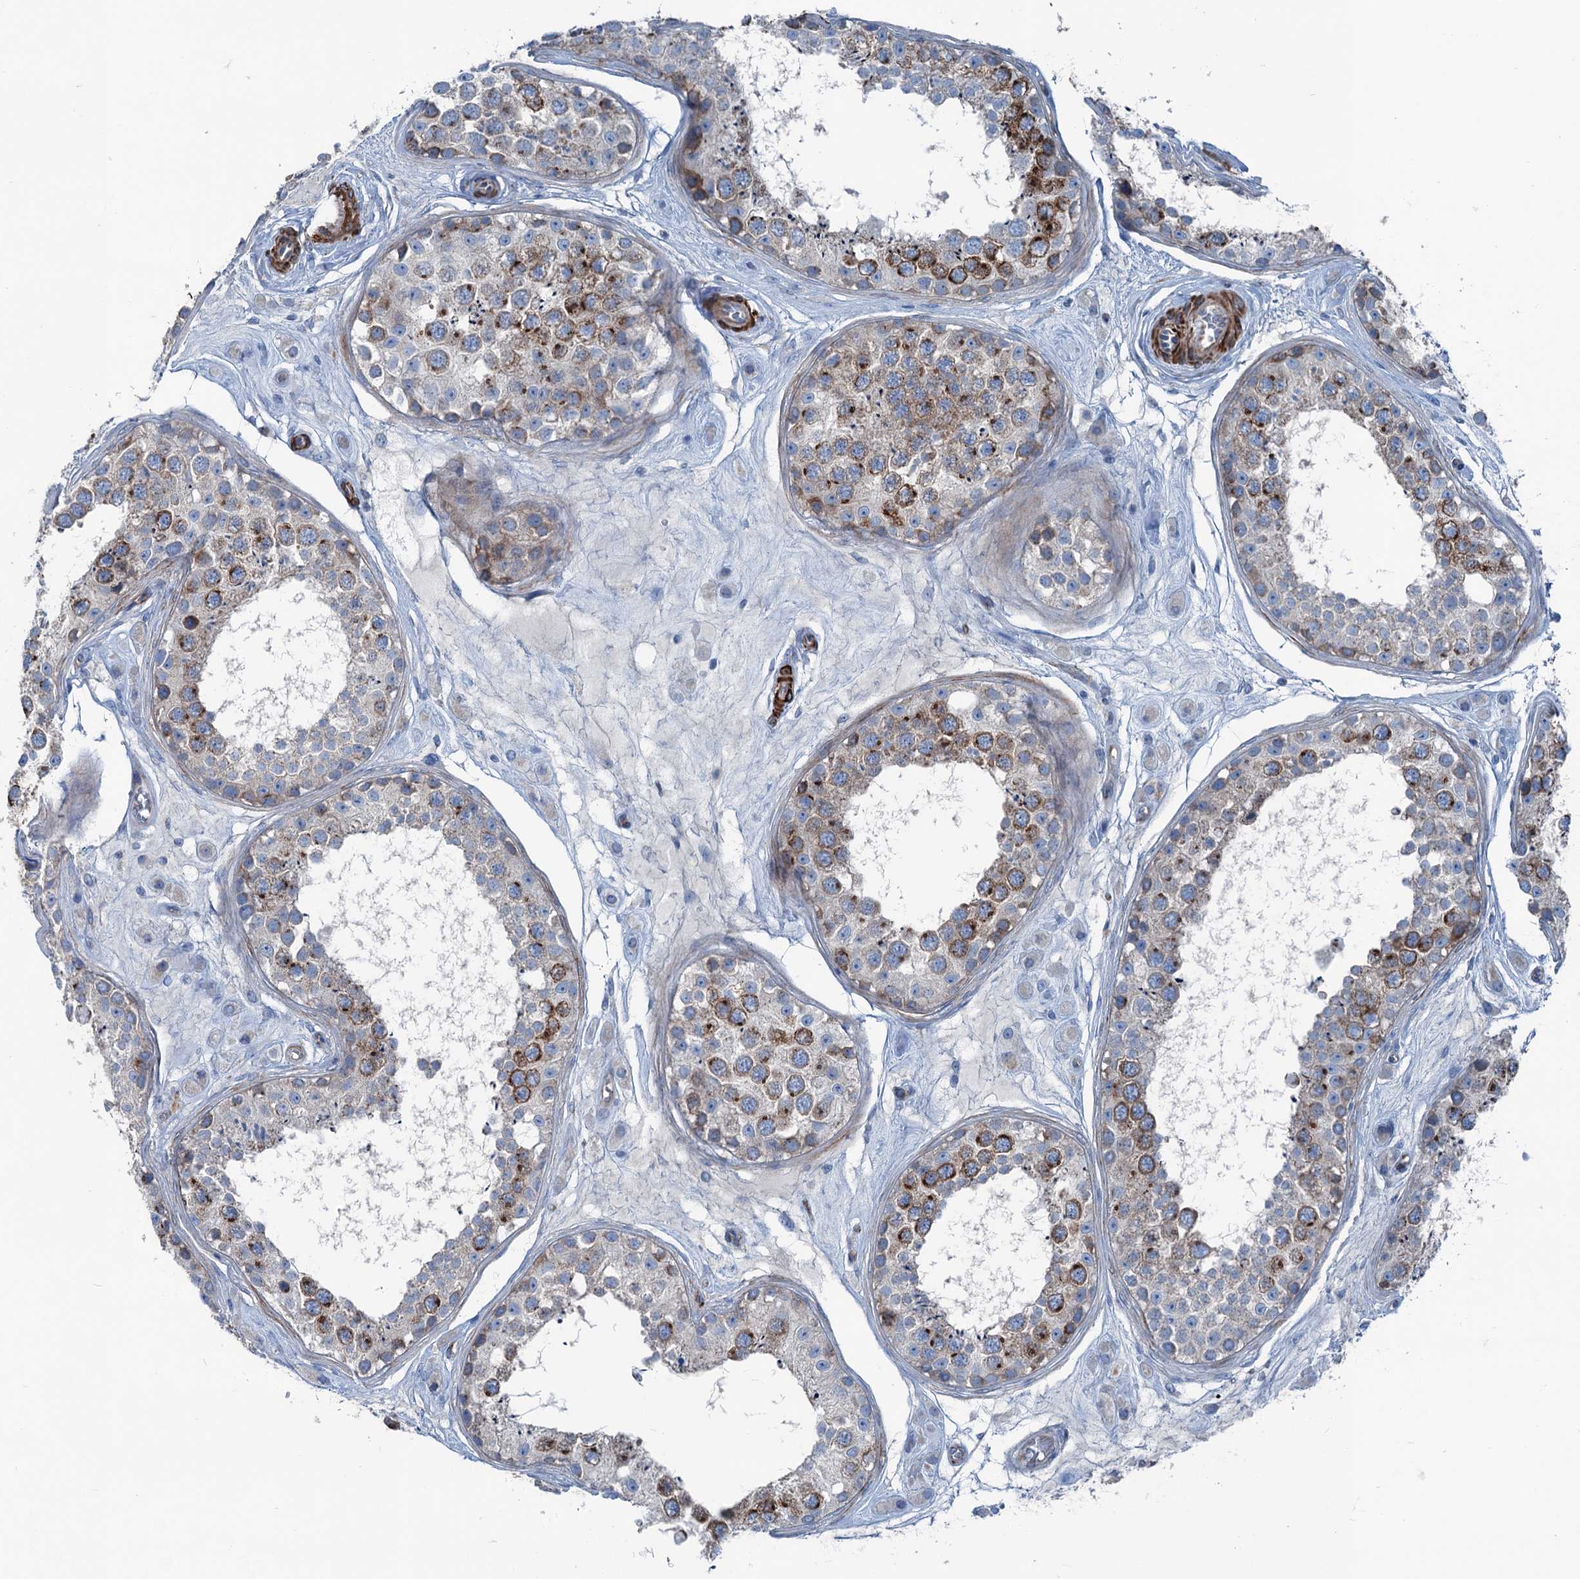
{"staining": {"intensity": "moderate", "quantity": "25%-75%", "location": "cytoplasmic/membranous"}, "tissue": "testis", "cell_type": "Cells in seminiferous ducts", "image_type": "normal", "snomed": [{"axis": "morphology", "description": "Normal tissue, NOS"}, {"axis": "topography", "description": "Testis"}], "caption": "Immunohistochemical staining of unremarkable human testis shows 25%-75% levels of moderate cytoplasmic/membranous protein staining in about 25%-75% of cells in seminiferous ducts. Nuclei are stained in blue.", "gene": "CALCOCO1", "patient": {"sex": "male", "age": 25}}